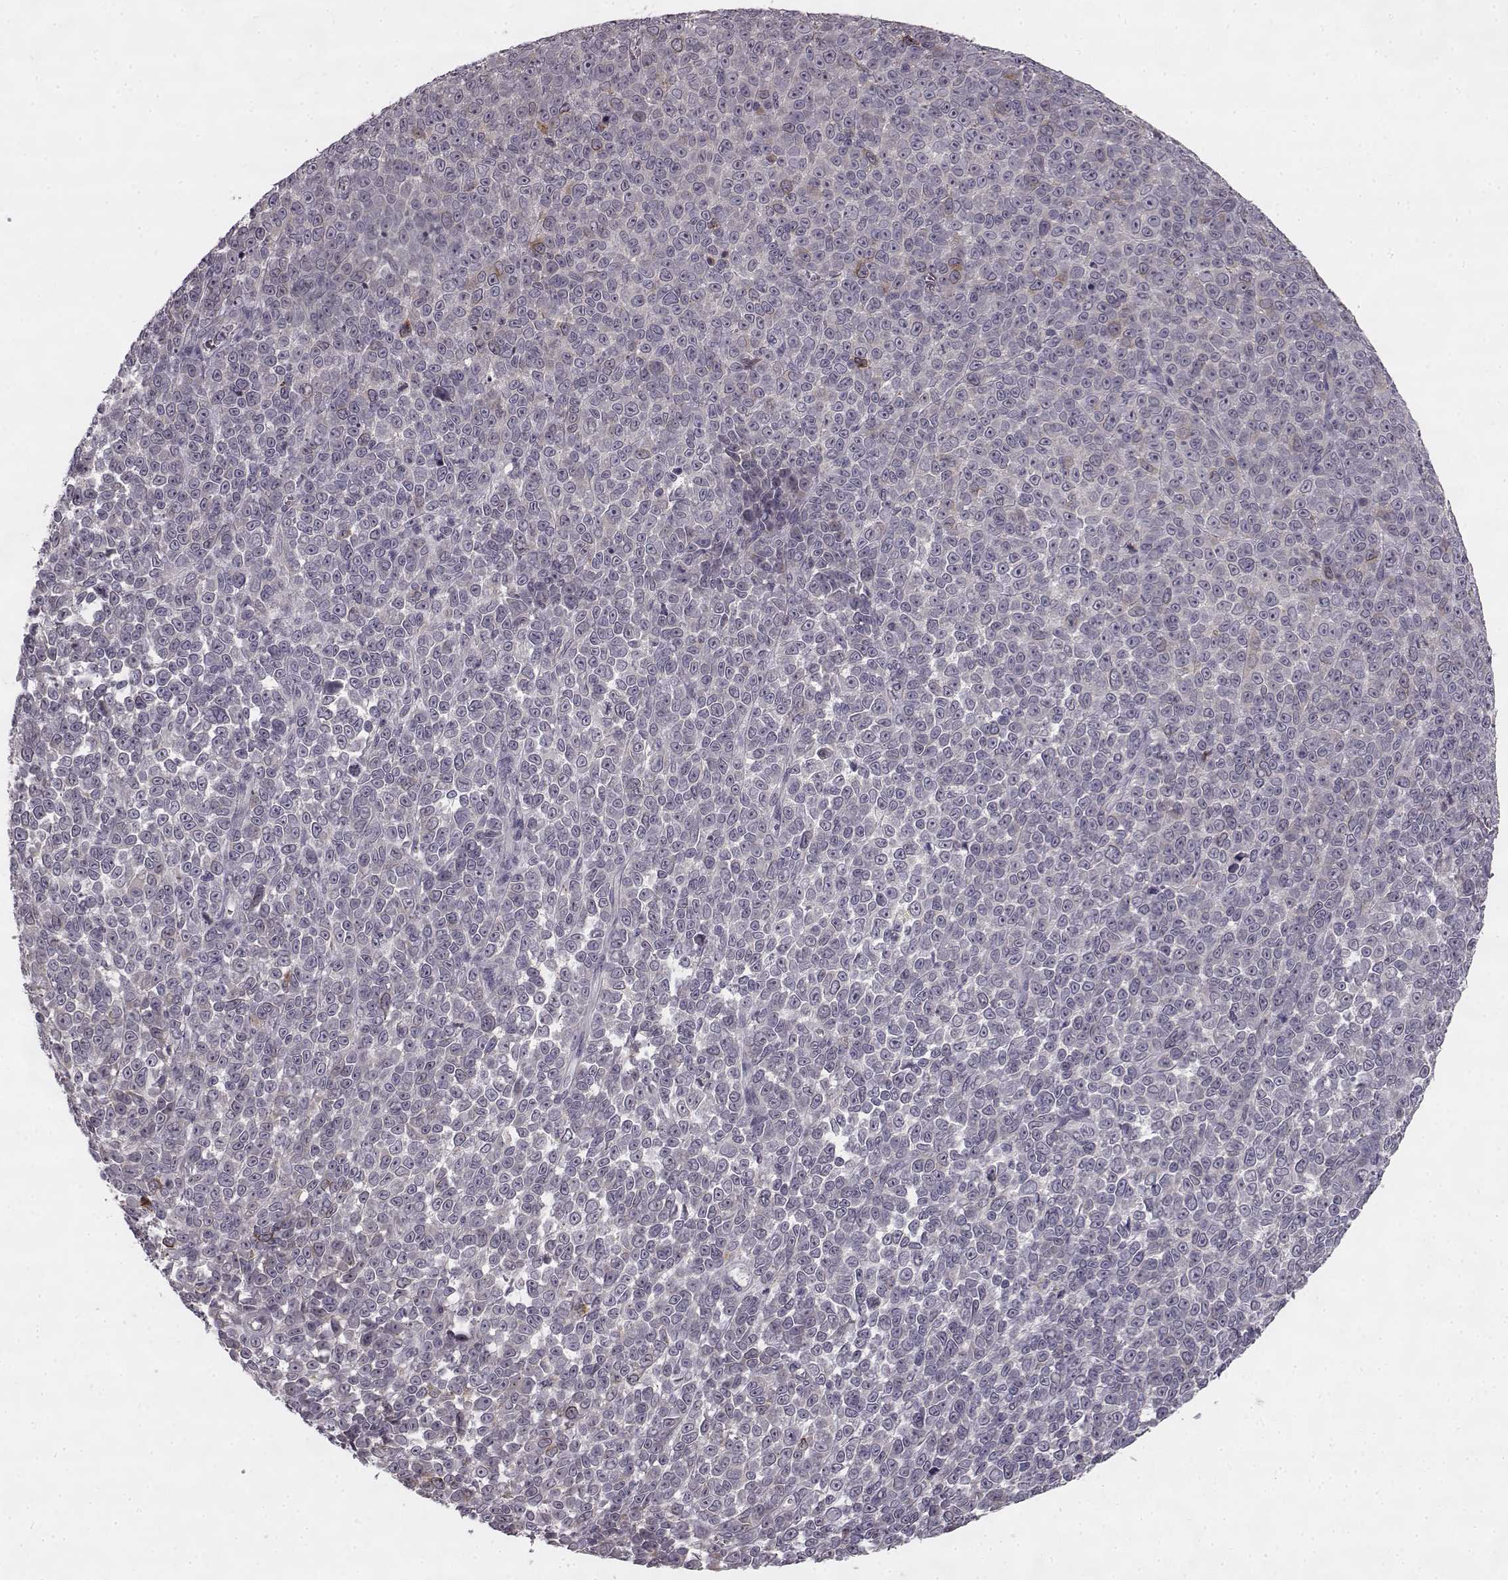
{"staining": {"intensity": "negative", "quantity": "none", "location": "none"}, "tissue": "melanoma", "cell_type": "Tumor cells", "image_type": "cancer", "snomed": [{"axis": "morphology", "description": "Malignant melanoma, NOS"}, {"axis": "topography", "description": "Skin"}], "caption": "Tumor cells show no significant expression in melanoma.", "gene": "HMMR", "patient": {"sex": "female", "age": 95}}